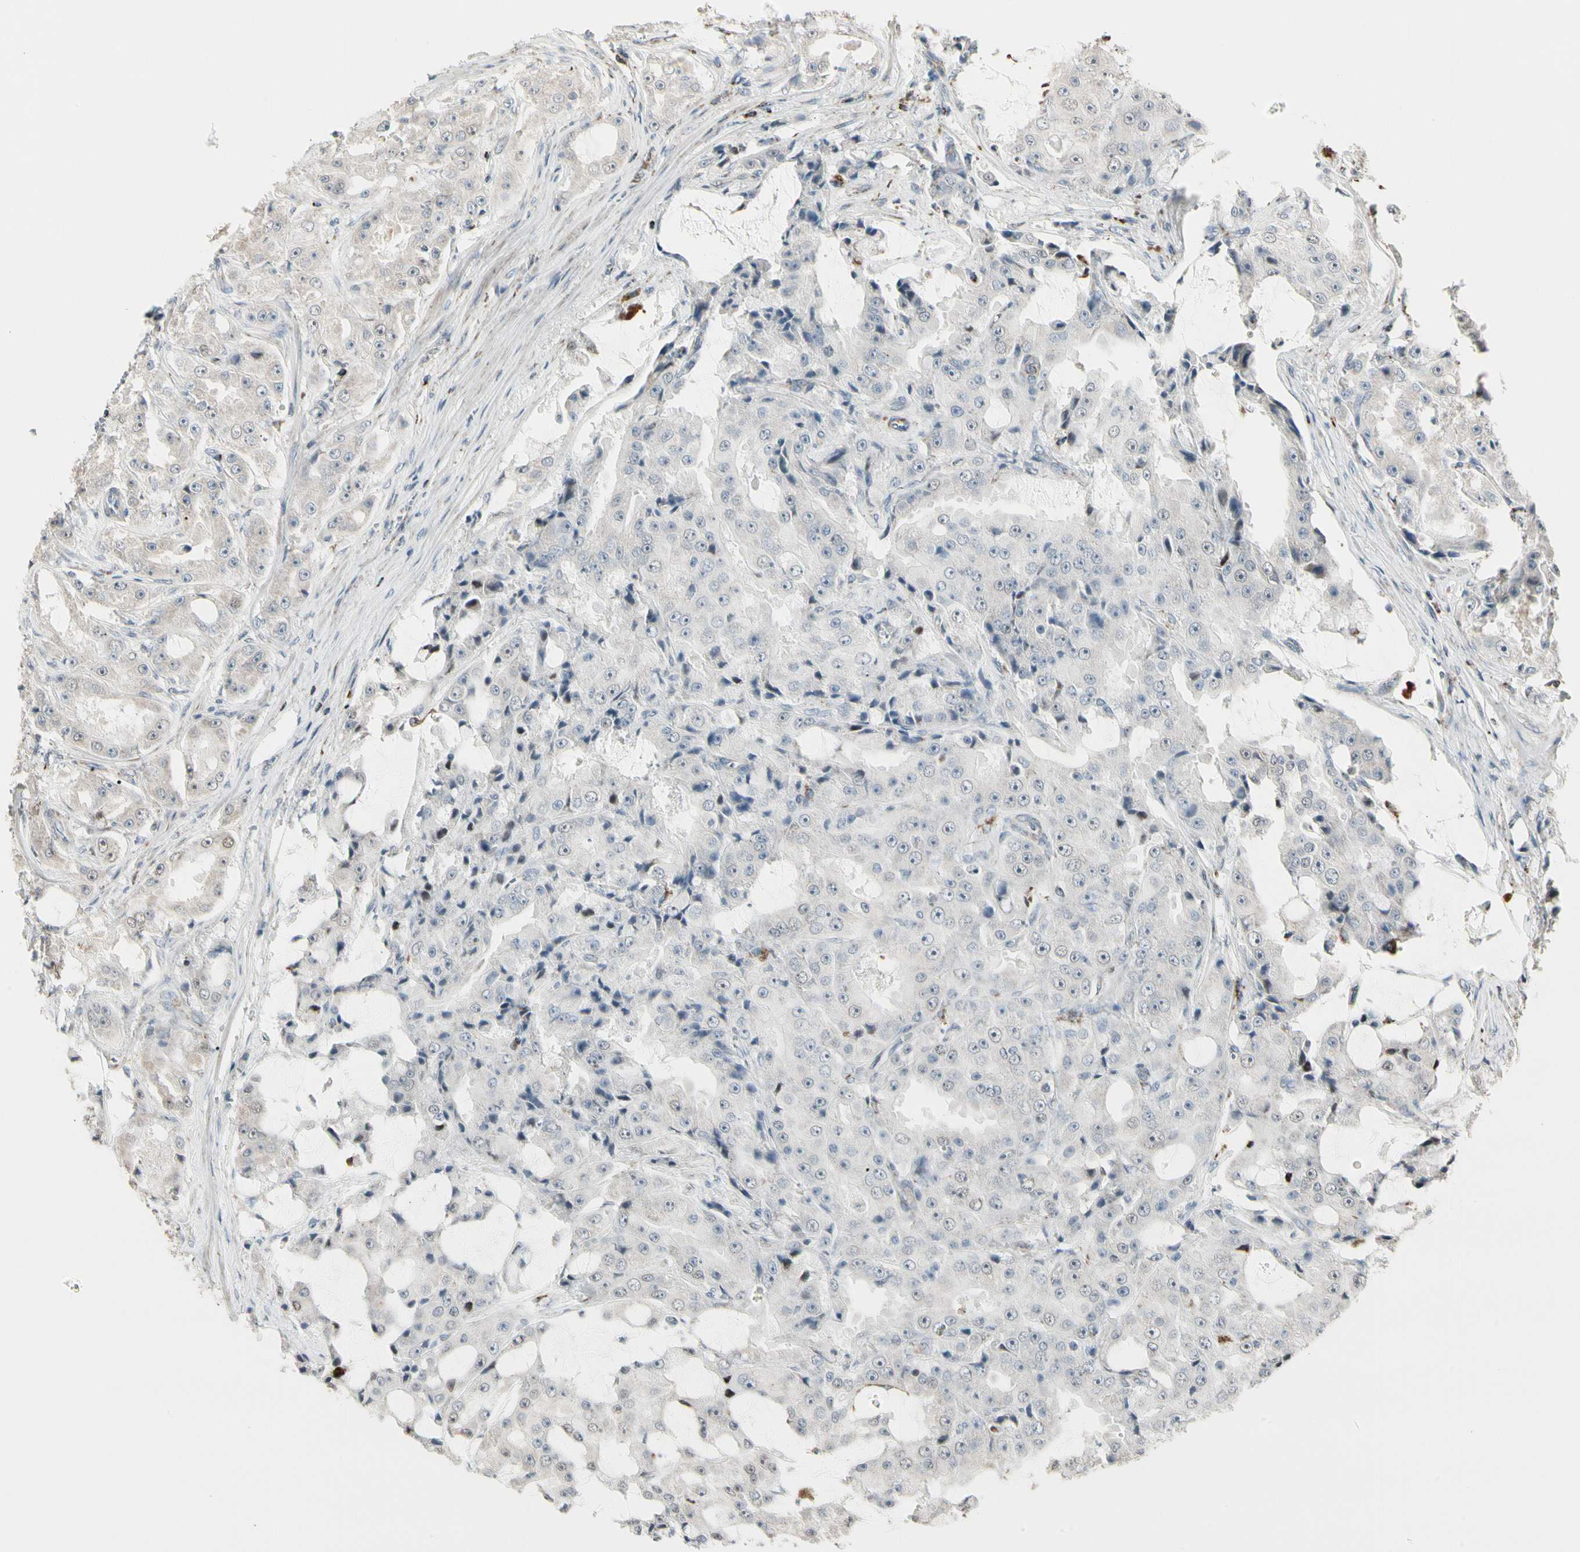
{"staining": {"intensity": "moderate", "quantity": "<25%", "location": "cytoplasmic/membranous,nuclear"}, "tissue": "prostate cancer", "cell_type": "Tumor cells", "image_type": "cancer", "snomed": [{"axis": "morphology", "description": "Adenocarcinoma, High grade"}, {"axis": "topography", "description": "Prostate"}], "caption": "Immunohistochemical staining of human prostate adenocarcinoma (high-grade) demonstrates moderate cytoplasmic/membranous and nuclear protein expression in approximately <25% of tumor cells.", "gene": "TMEM176A", "patient": {"sex": "male", "age": 73}}